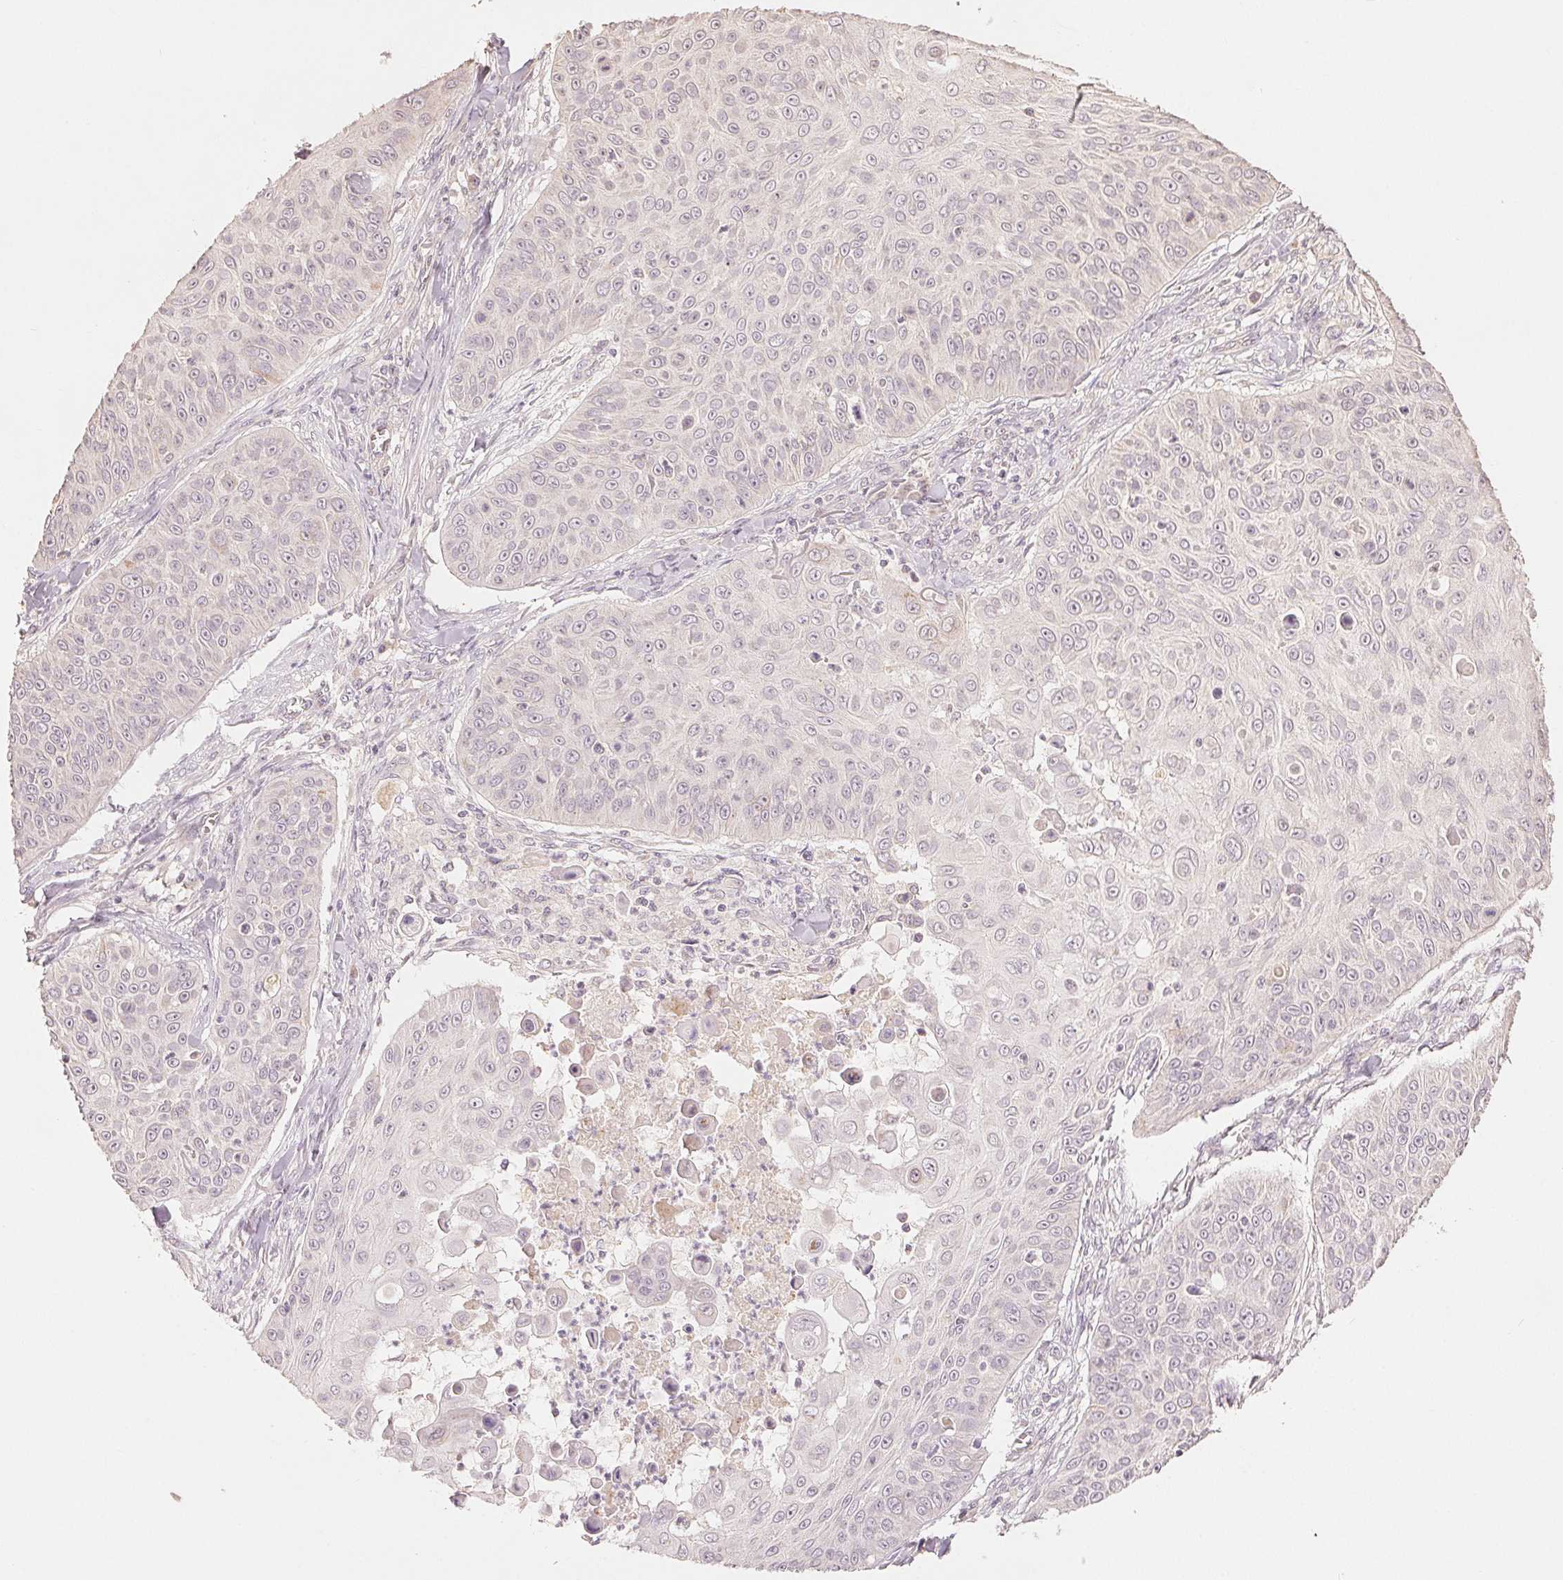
{"staining": {"intensity": "negative", "quantity": "none", "location": "none"}, "tissue": "skin cancer", "cell_type": "Tumor cells", "image_type": "cancer", "snomed": [{"axis": "morphology", "description": "Squamous cell carcinoma, NOS"}, {"axis": "topography", "description": "Skin"}], "caption": "Protein analysis of squamous cell carcinoma (skin) reveals no significant positivity in tumor cells.", "gene": "COX14", "patient": {"sex": "male", "age": 82}}